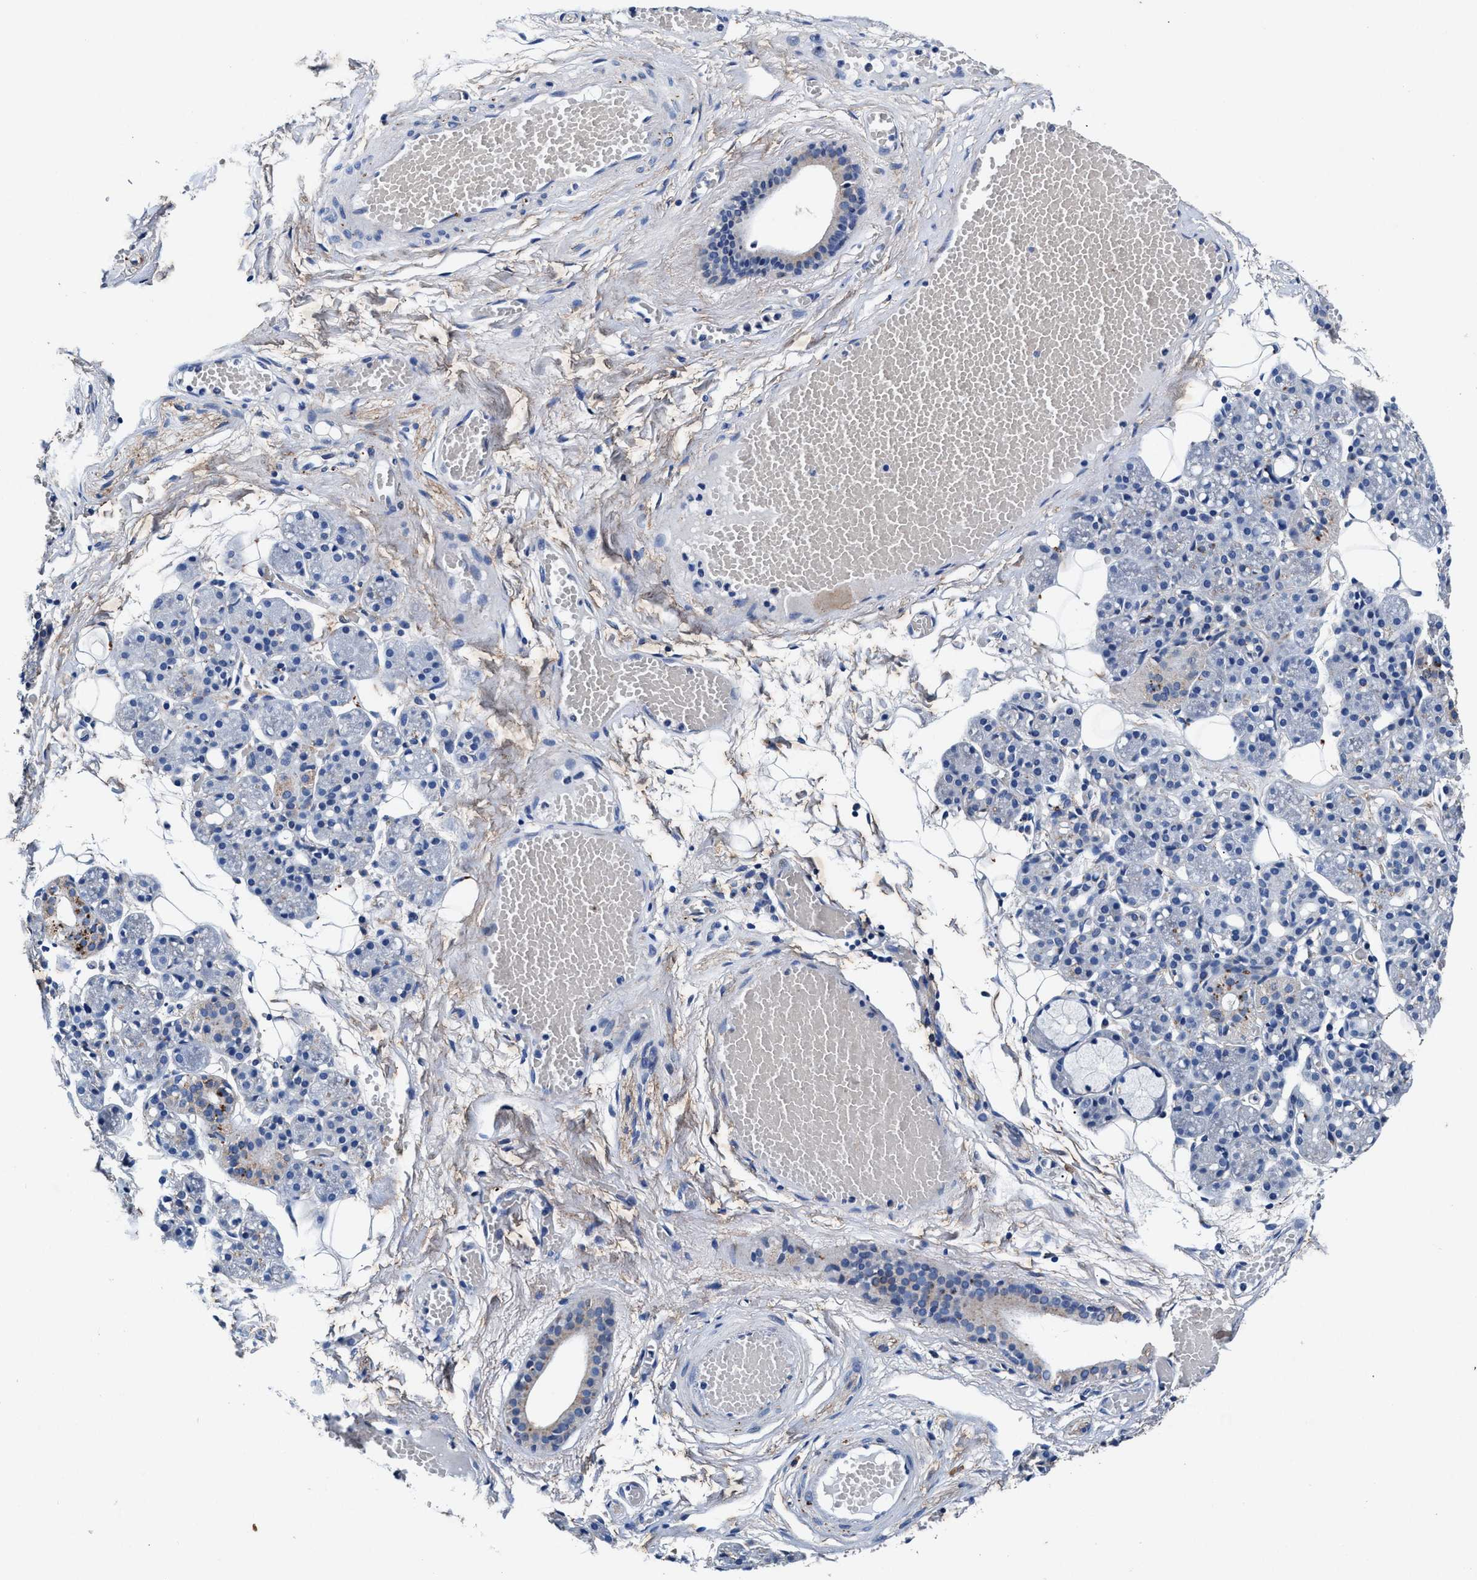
{"staining": {"intensity": "moderate", "quantity": "<25%", "location": "cytoplasmic/membranous"}, "tissue": "salivary gland", "cell_type": "Glandular cells", "image_type": "normal", "snomed": [{"axis": "morphology", "description": "Normal tissue, NOS"}, {"axis": "topography", "description": "Salivary gland"}], "caption": "Immunohistochemistry (IHC) staining of unremarkable salivary gland, which displays low levels of moderate cytoplasmic/membranous staining in approximately <25% of glandular cells indicating moderate cytoplasmic/membranous protein expression. The staining was performed using DAB (3,3'-diaminobenzidine) (brown) for protein detection and nuclei were counterstained in hematoxylin (blue).", "gene": "SLC8A1", "patient": {"sex": "male", "age": 63}}